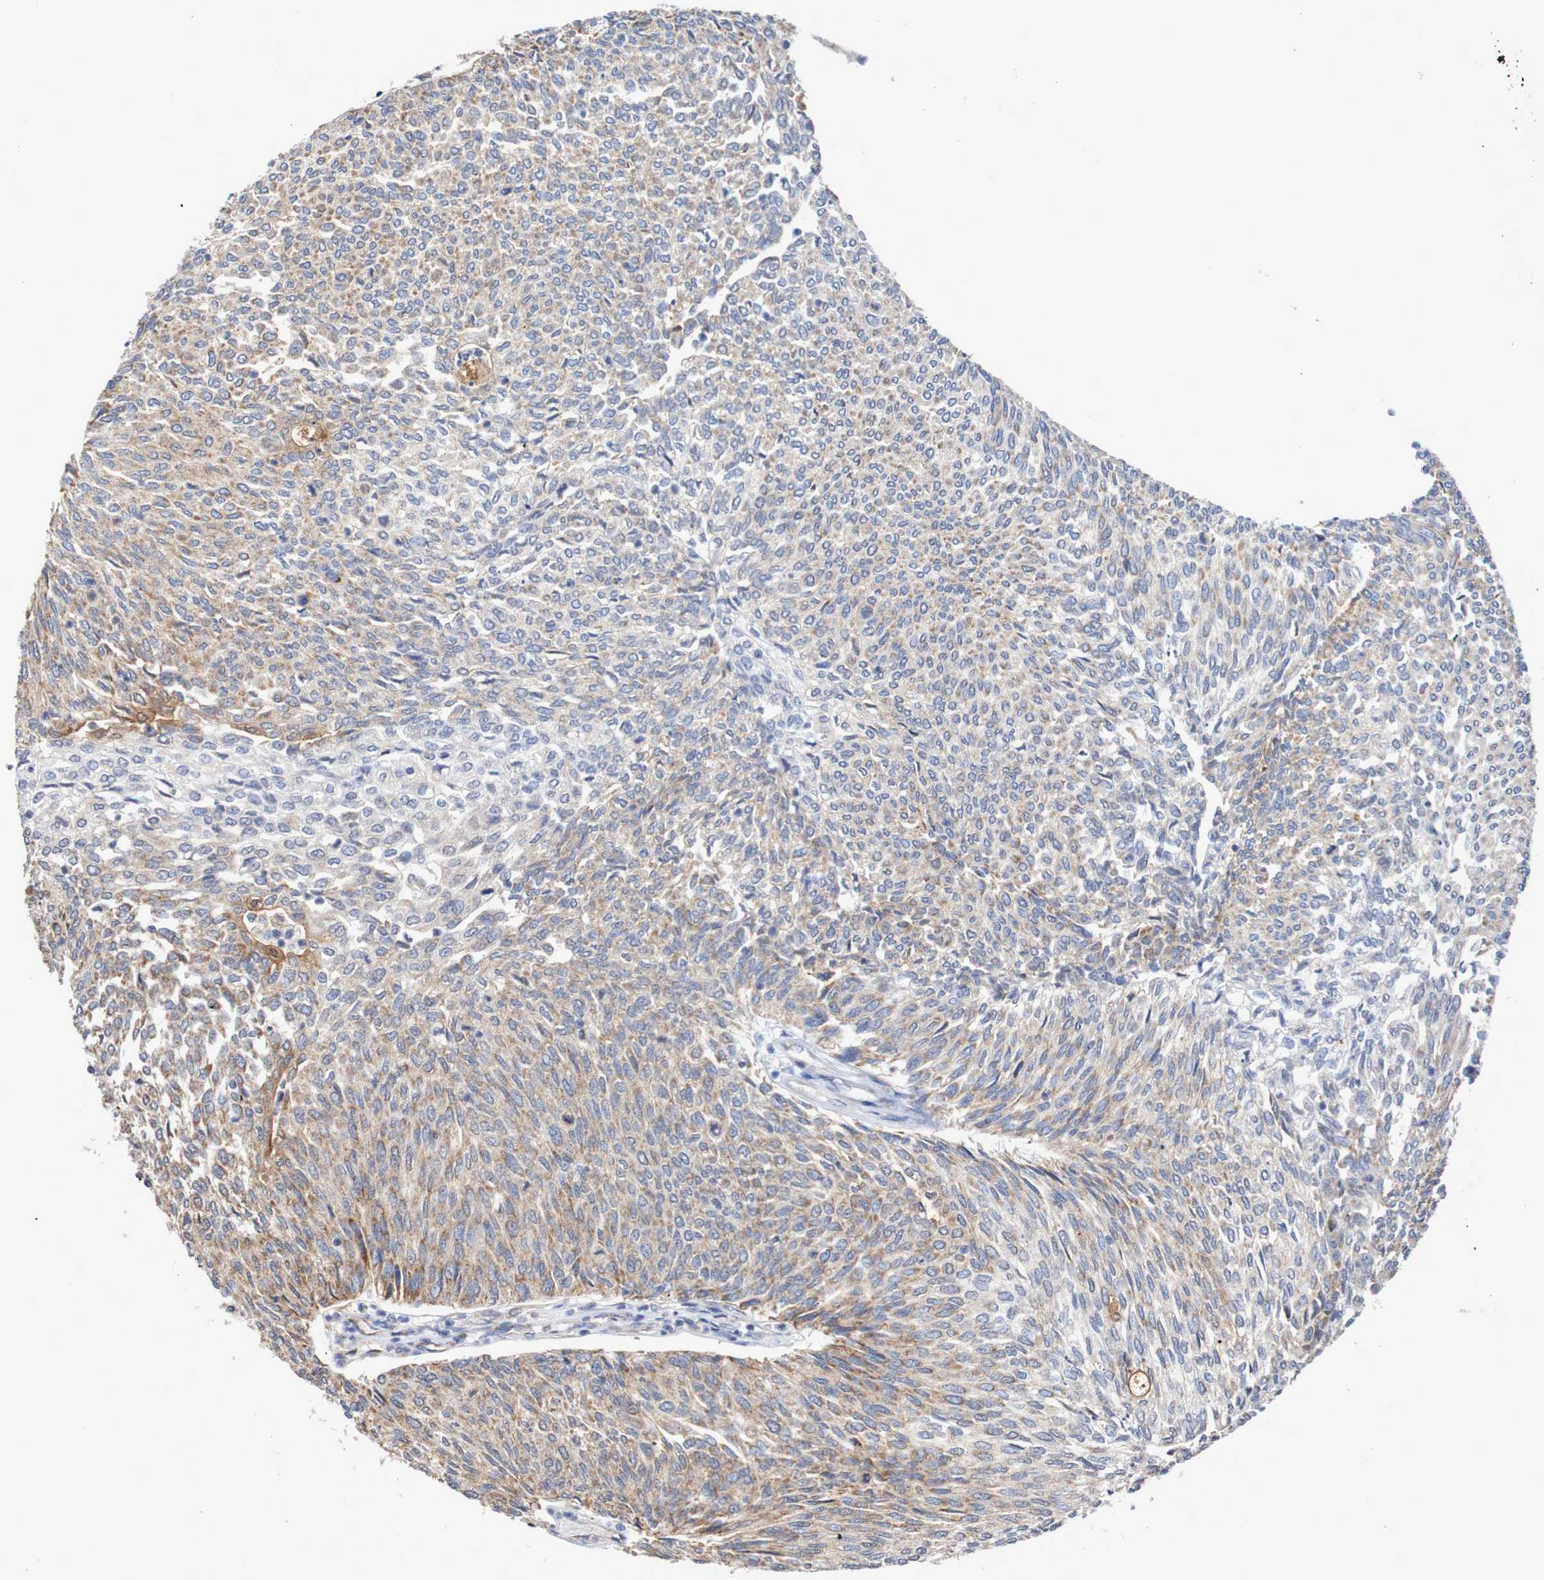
{"staining": {"intensity": "weak", "quantity": "25%-75%", "location": "cytoplasmic/membranous"}, "tissue": "urothelial cancer", "cell_type": "Tumor cells", "image_type": "cancer", "snomed": [{"axis": "morphology", "description": "Urothelial carcinoma, Low grade"}, {"axis": "topography", "description": "Urinary bladder"}], "caption": "Approximately 25%-75% of tumor cells in human urothelial carcinoma (low-grade) show weak cytoplasmic/membranous protein positivity as visualized by brown immunohistochemical staining.", "gene": "DVL1", "patient": {"sex": "female", "age": 79}}